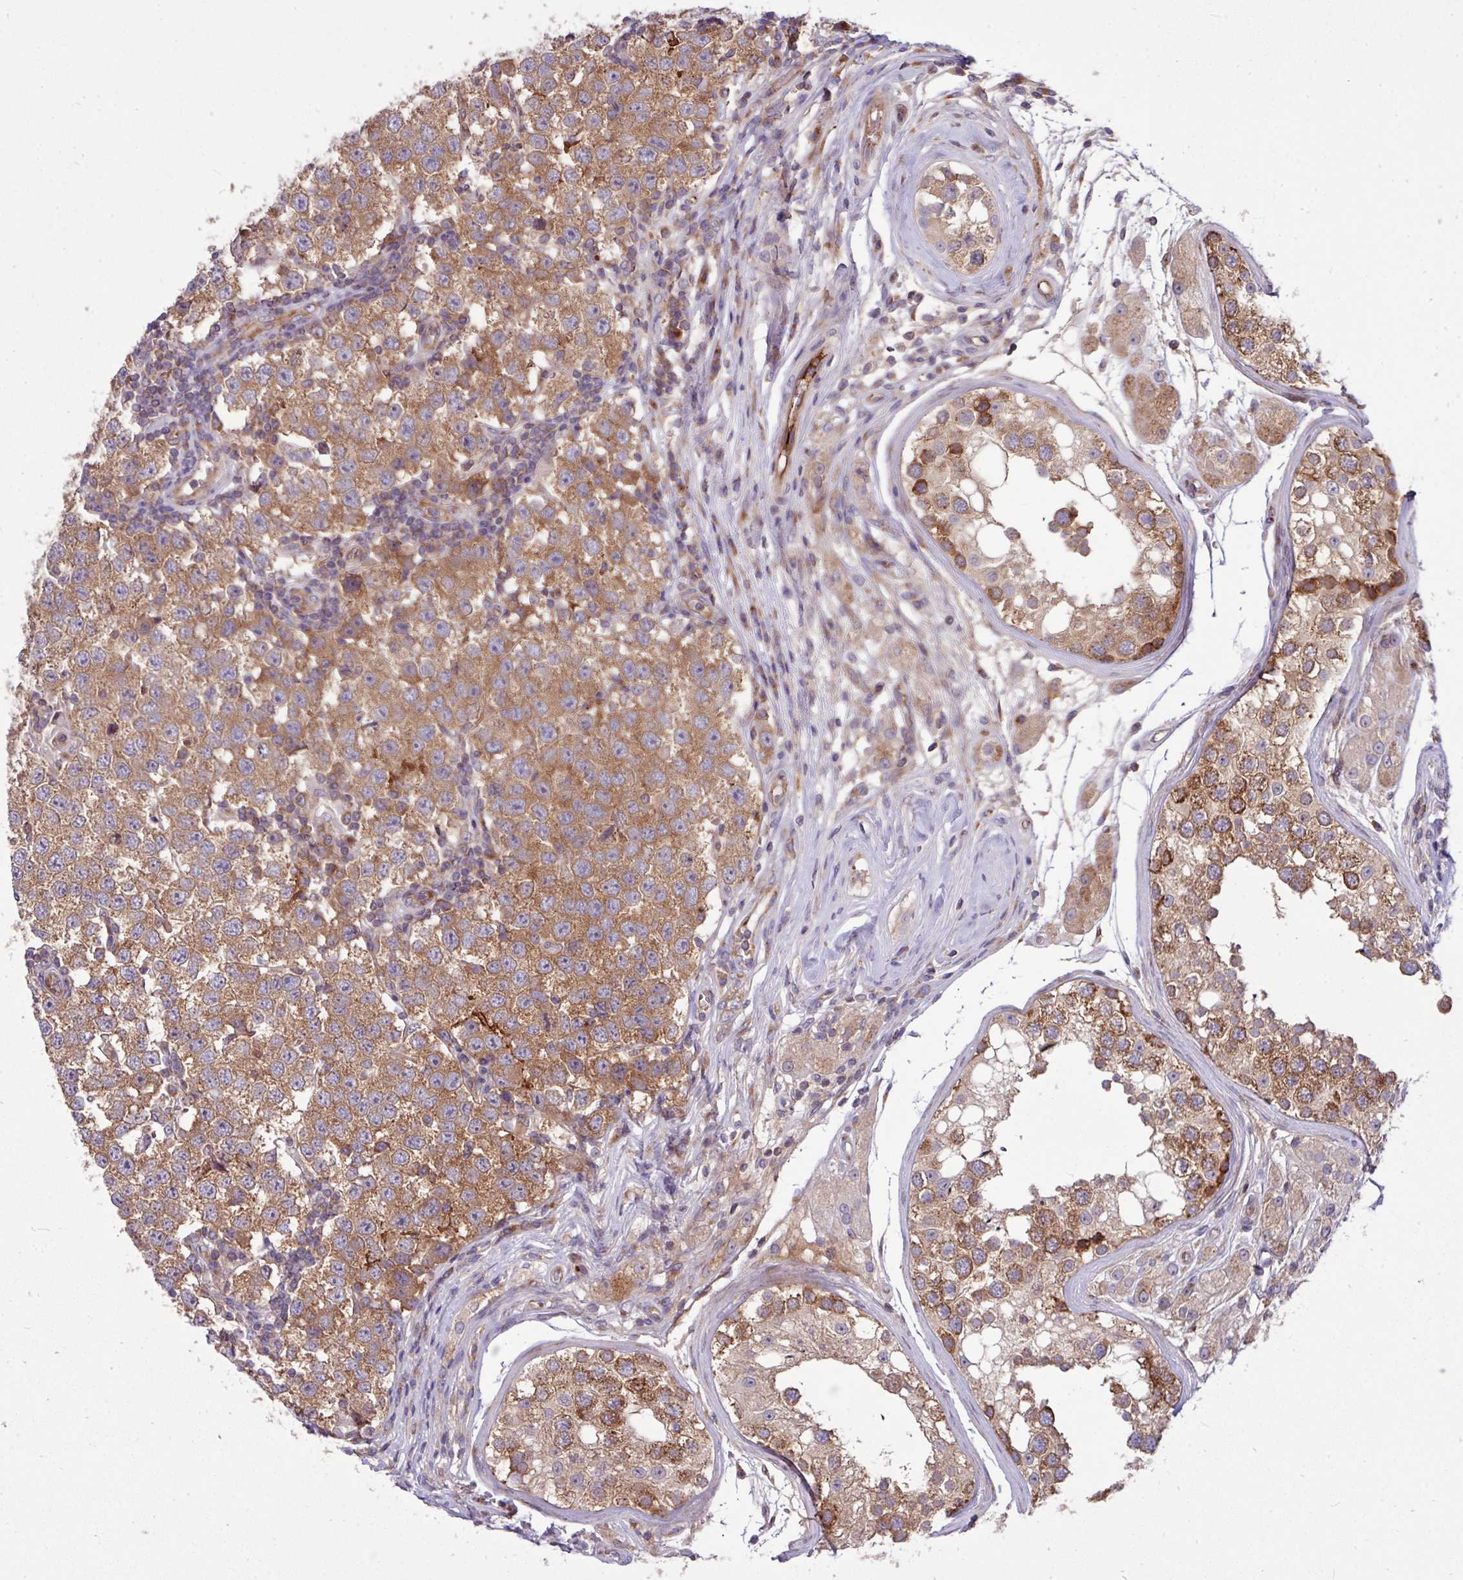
{"staining": {"intensity": "moderate", "quantity": ">75%", "location": "cytoplasmic/membranous"}, "tissue": "testis cancer", "cell_type": "Tumor cells", "image_type": "cancer", "snomed": [{"axis": "morphology", "description": "Seminoma, NOS"}, {"axis": "topography", "description": "Testis"}], "caption": "The photomicrograph shows staining of seminoma (testis), revealing moderate cytoplasmic/membranous protein expression (brown color) within tumor cells. Nuclei are stained in blue.", "gene": "LSM12", "patient": {"sex": "male", "age": 34}}